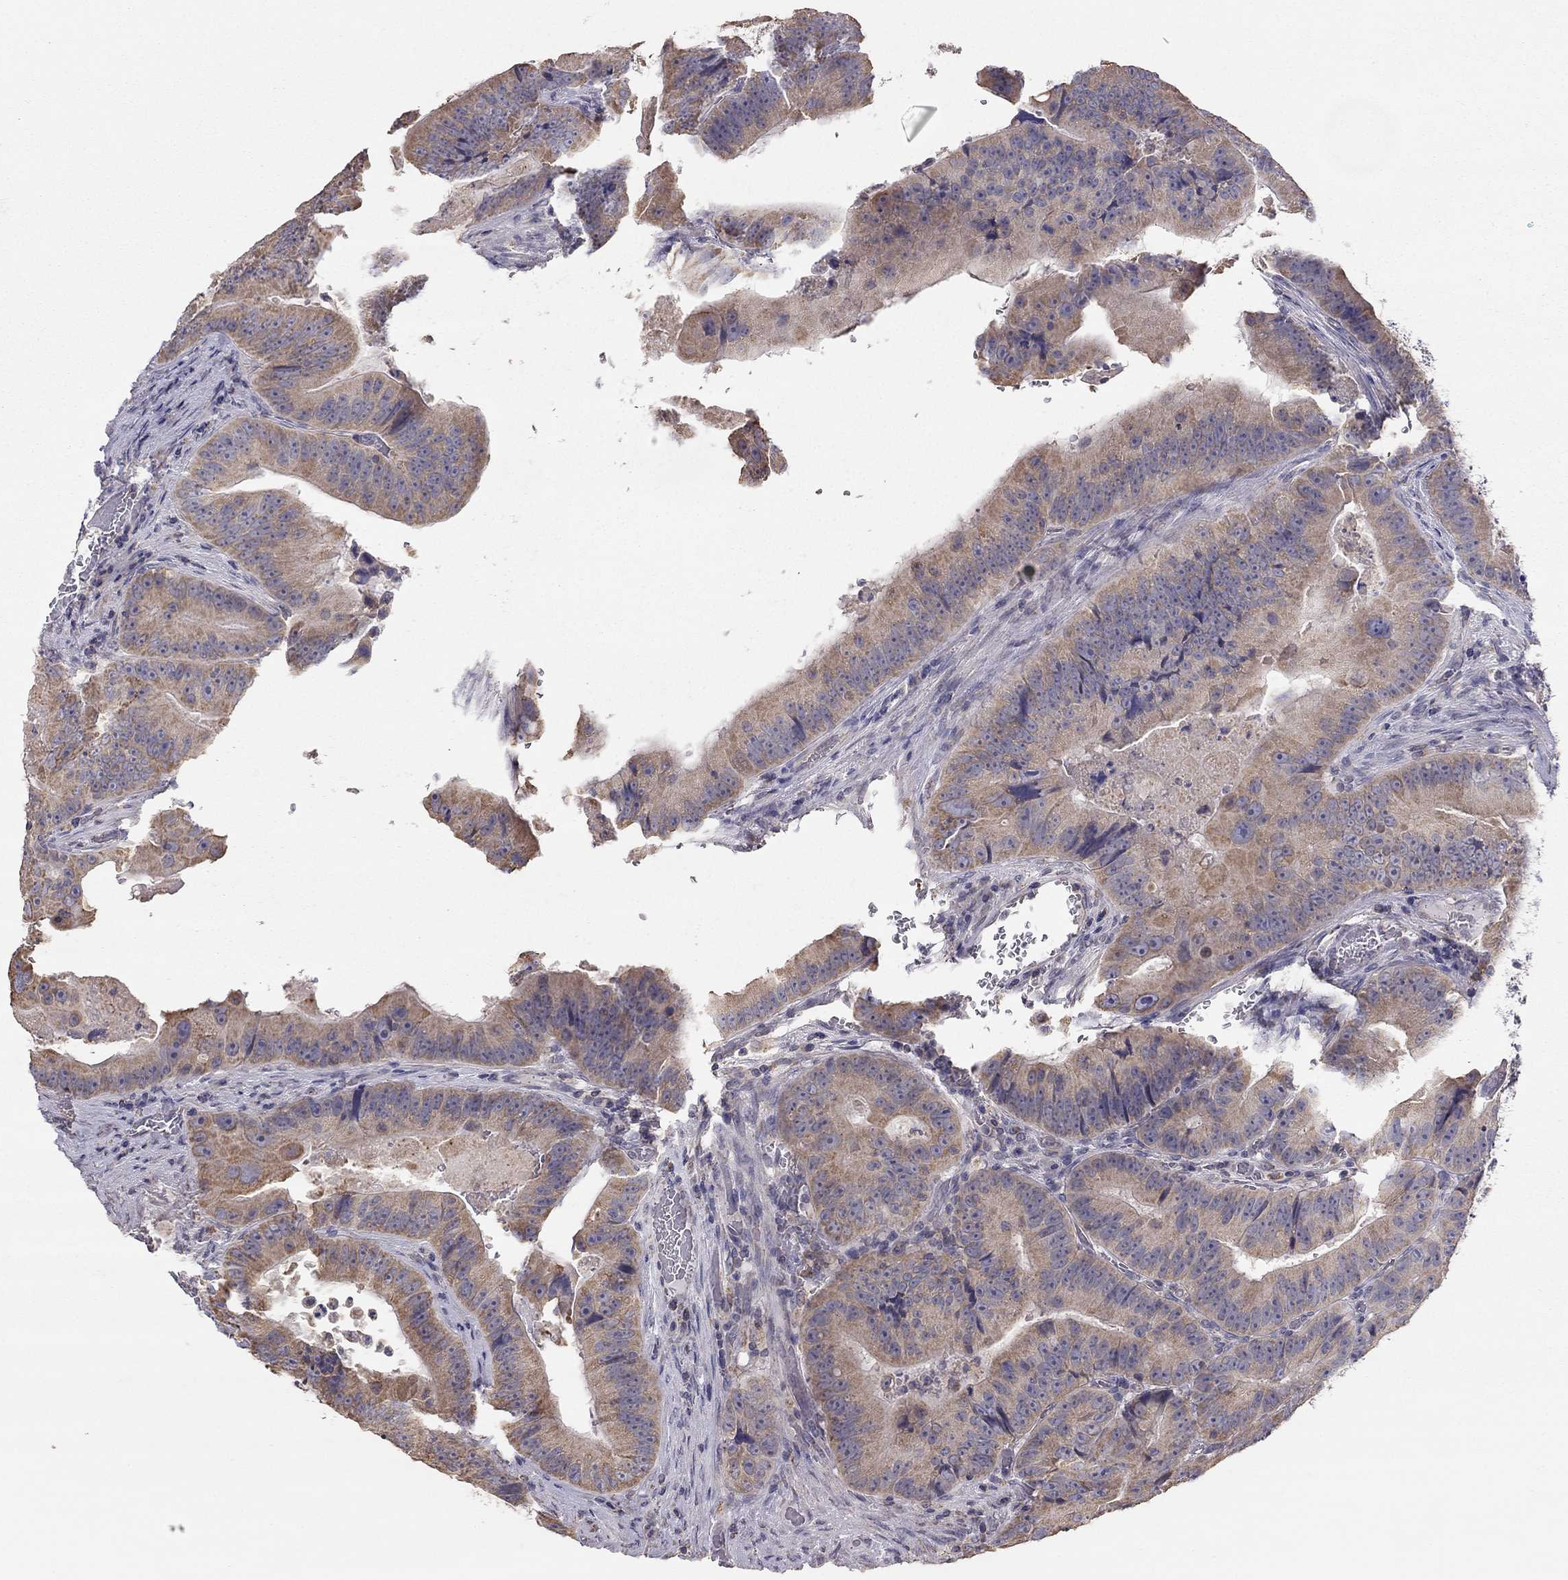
{"staining": {"intensity": "moderate", "quantity": ">75%", "location": "cytoplasmic/membranous"}, "tissue": "colorectal cancer", "cell_type": "Tumor cells", "image_type": "cancer", "snomed": [{"axis": "morphology", "description": "Adenocarcinoma, NOS"}, {"axis": "topography", "description": "Colon"}], "caption": "The image exhibits immunohistochemical staining of colorectal cancer (adenocarcinoma). There is moderate cytoplasmic/membranous positivity is identified in about >75% of tumor cells.", "gene": "LRIT3", "patient": {"sex": "female", "age": 86}}